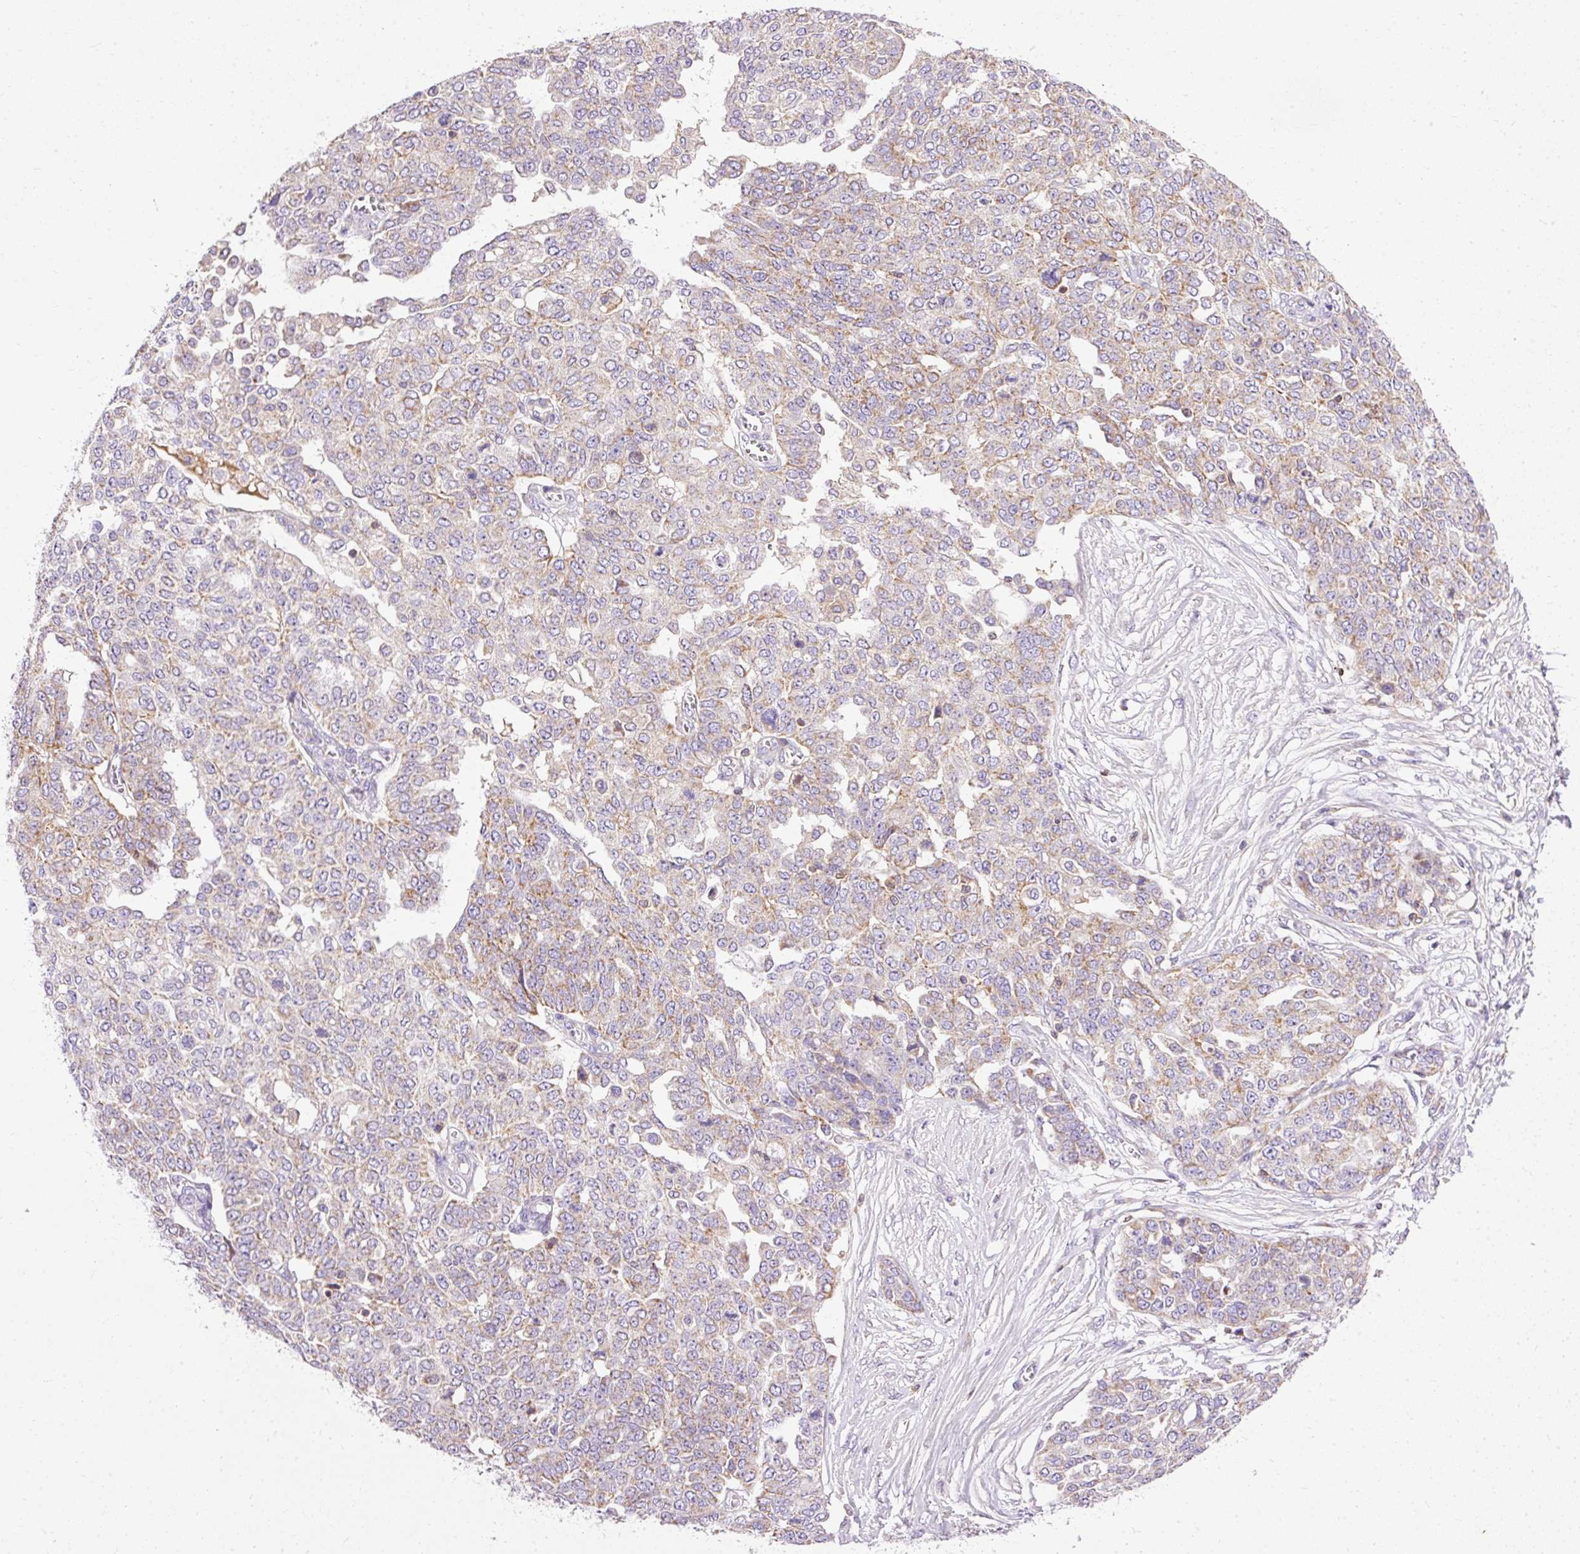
{"staining": {"intensity": "weak", "quantity": "25%-75%", "location": "cytoplasmic/membranous"}, "tissue": "ovarian cancer", "cell_type": "Tumor cells", "image_type": "cancer", "snomed": [{"axis": "morphology", "description": "Cystadenocarcinoma, serous, NOS"}, {"axis": "topography", "description": "Soft tissue"}, {"axis": "topography", "description": "Ovary"}], "caption": "Protein staining demonstrates weak cytoplasmic/membranous expression in about 25%-75% of tumor cells in ovarian serous cystadenocarcinoma. (DAB IHC, brown staining for protein, blue staining for nuclei).", "gene": "IMMT", "patient": {"sex": "female", "age": 57}}